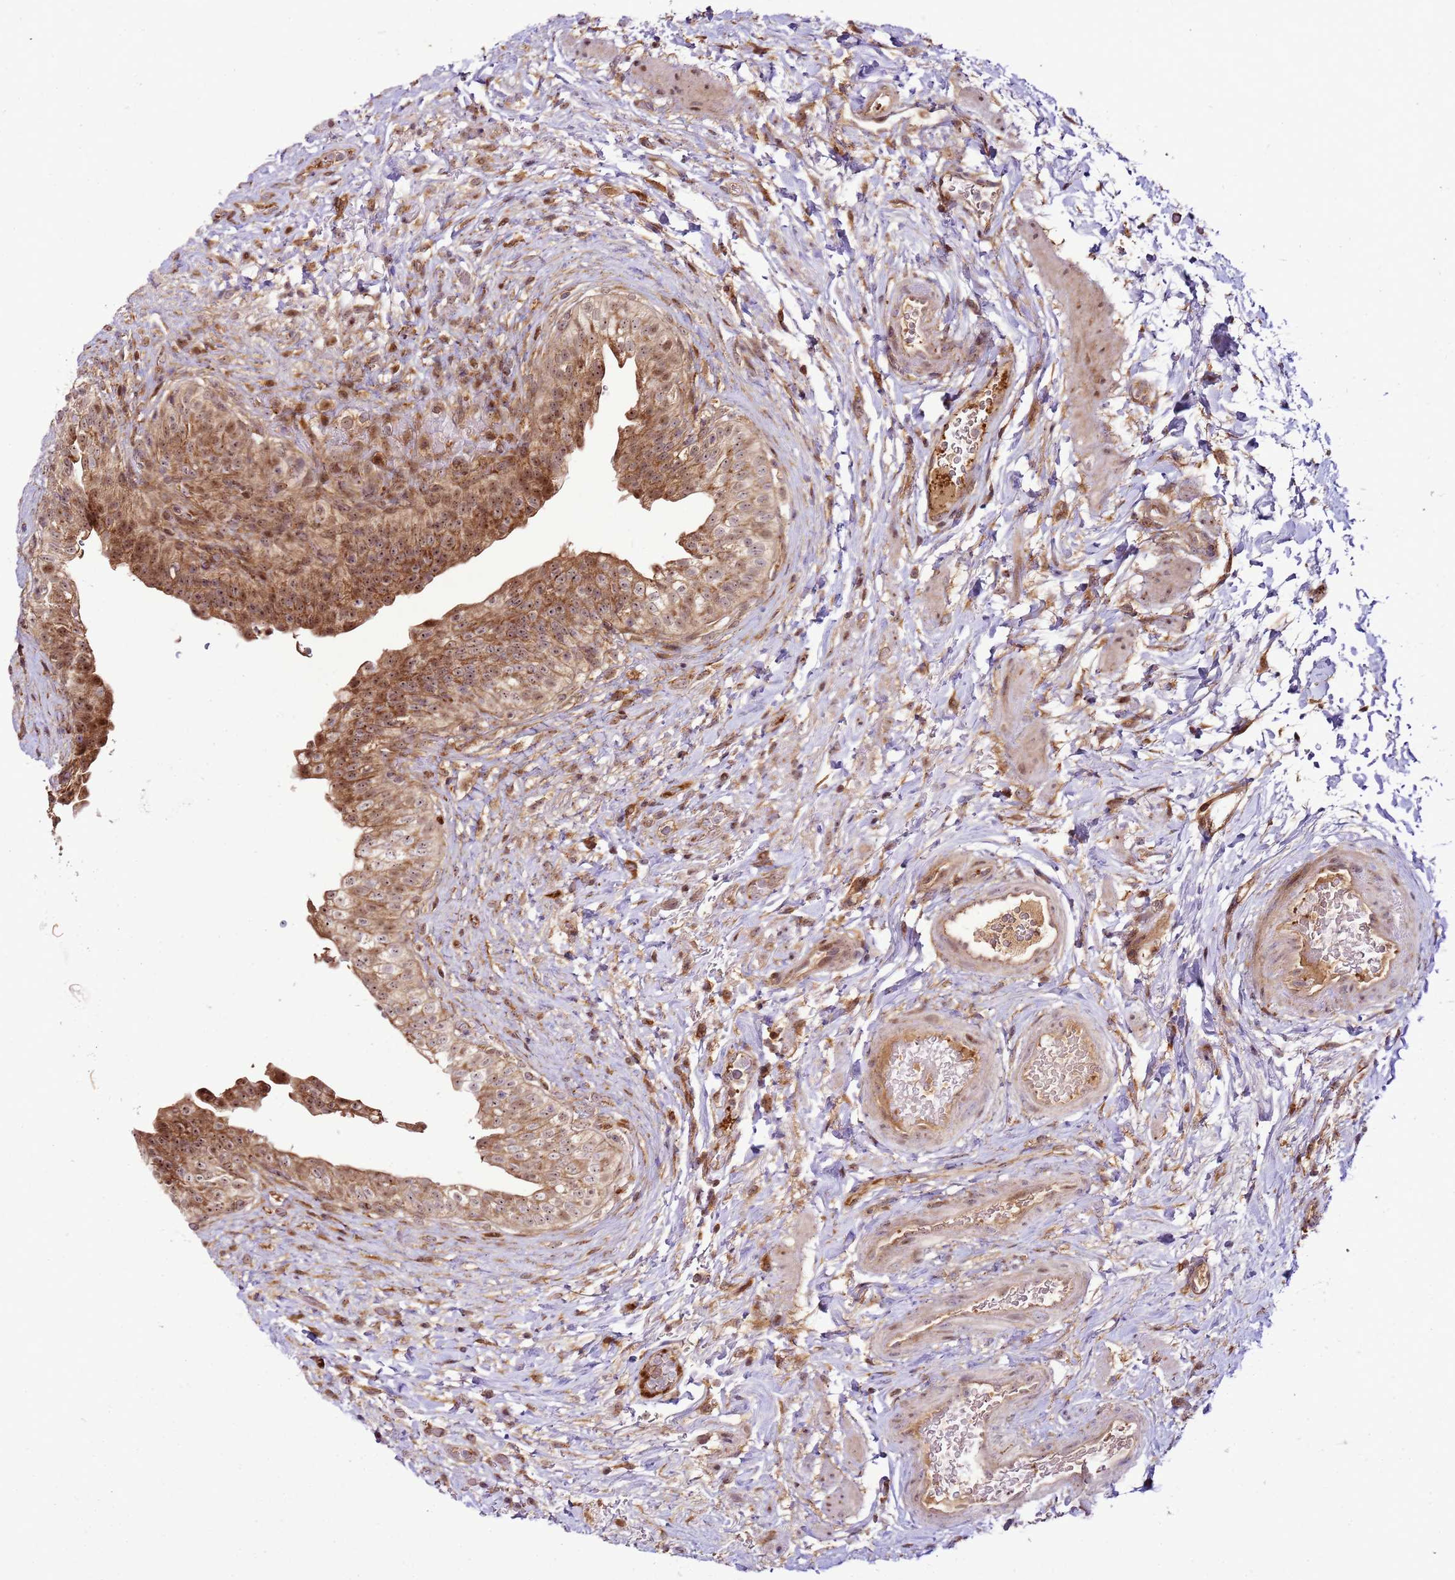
{"staining": {"intensity": "moderate", "quantity": ">75%", "location": "cytoplasmic/membranous,nuclear"}, "tissue": "urinary bladder", "cell_type": "Urothelial cells", "image_type": "normal", "snomed": [{"axis": "morphology", "description": "Normal tissue, NOS"}, {"axis": "topography", "description": "Urinary bladder"}], "caption": "A medium amount of moderate cytoplasmic/membranous,nuclear staining is appreciated in approximately >75% of urothelial cells in benign urinary bladder. (DAB IHC, brown staining for protein, blue staining for nuclei).", "gene": "RASA3", "patient": {"sex": "male", "age": 69}}